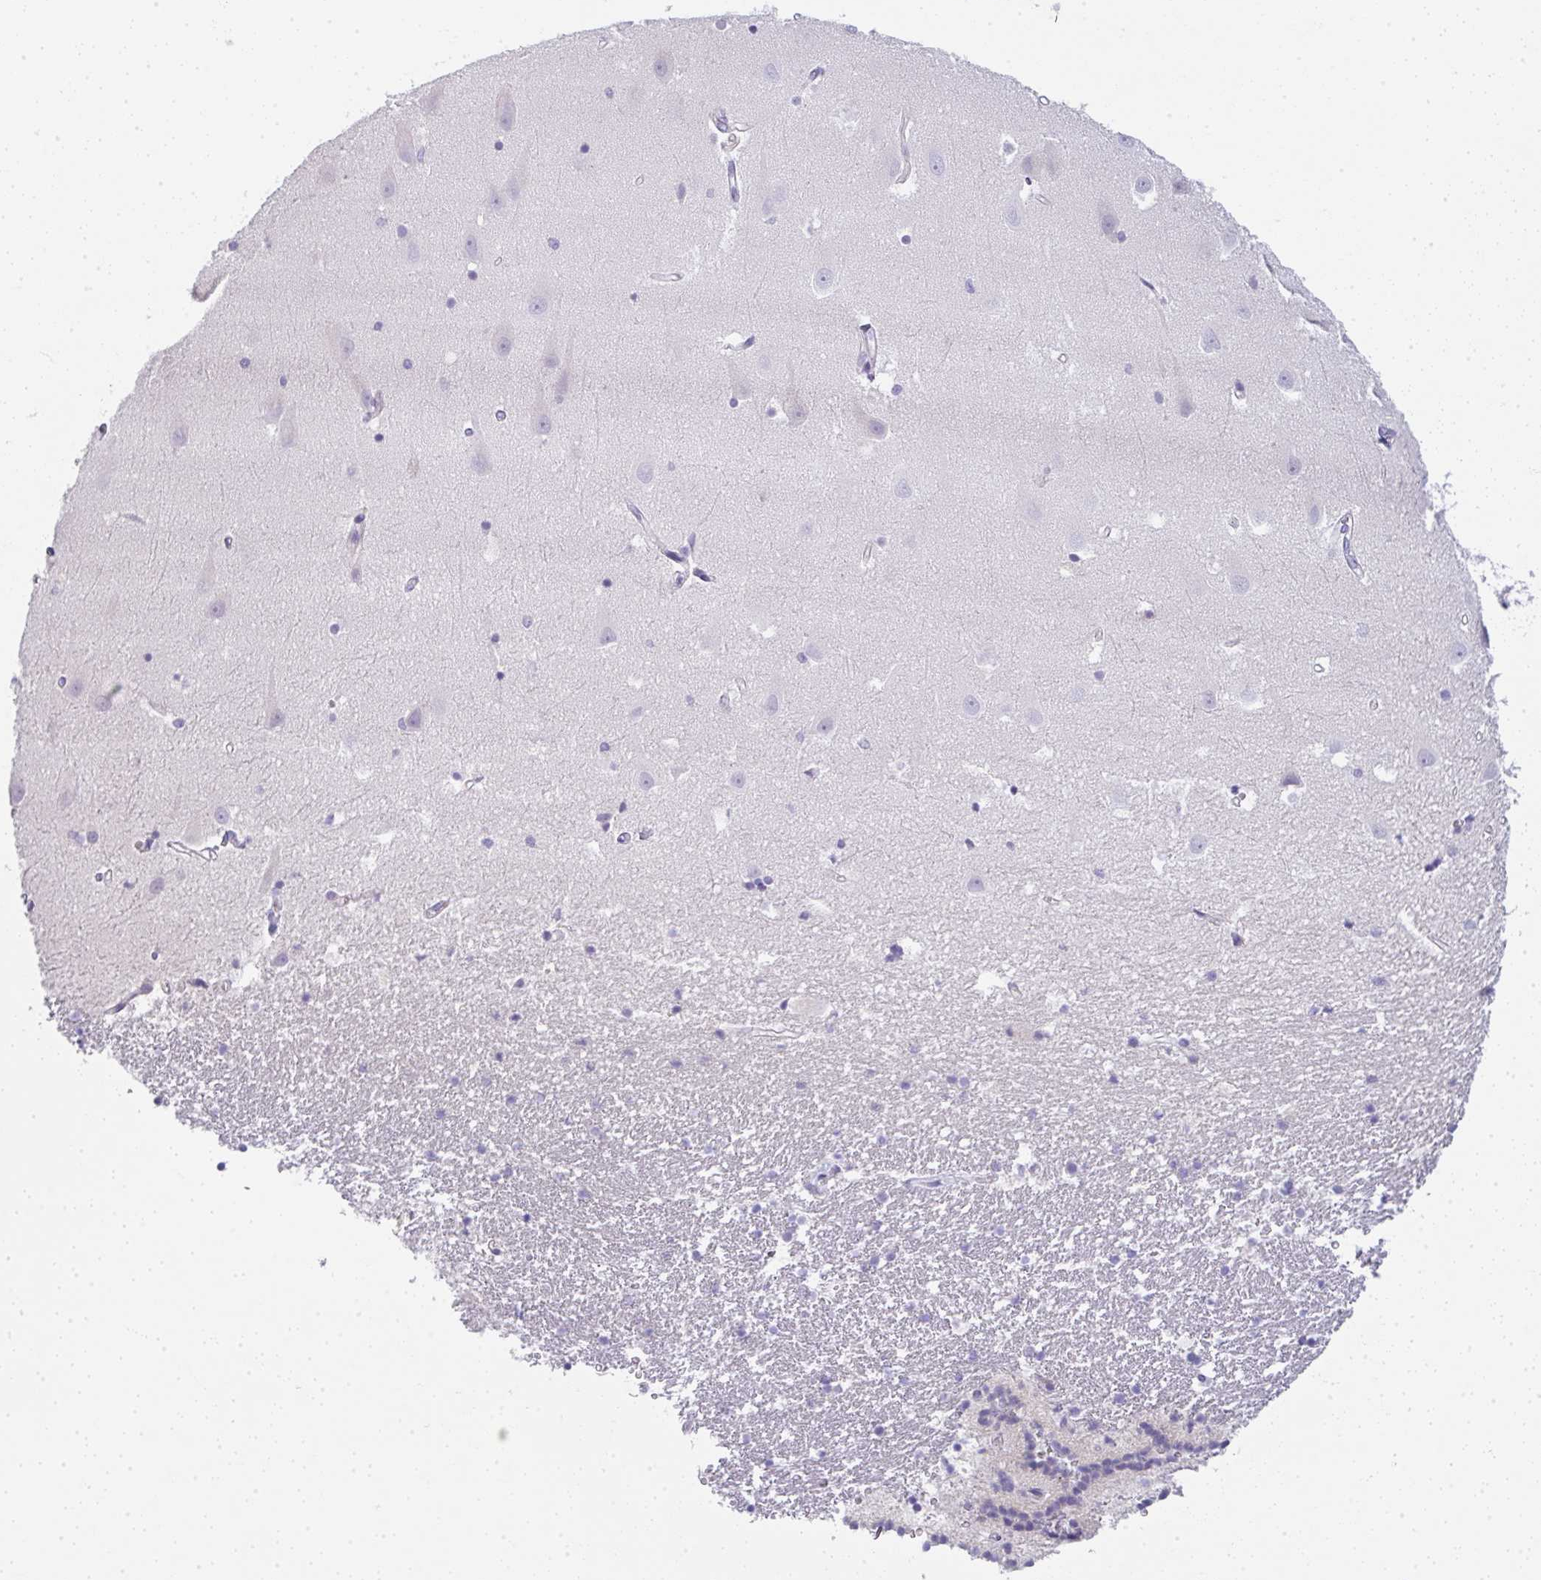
{"staining": {"intensity": "negative", "quantity": "none", "location": "none"}, "tissue": "hippocampus", "cell_type": "Glial cells", "image_type": "normal", "snomed": [{"axis": "morphology", "description": "Normal tissue, NOS"}, {"axis": "topography", "description": "Hippocampus"}], "caption": "This is an immunohistochemistry photomicrograph of unremarkable human hippocampus. There is no staining in glial cells.", "gene": "LPAR4", "patient": {"sex": "male", "age": 63}}